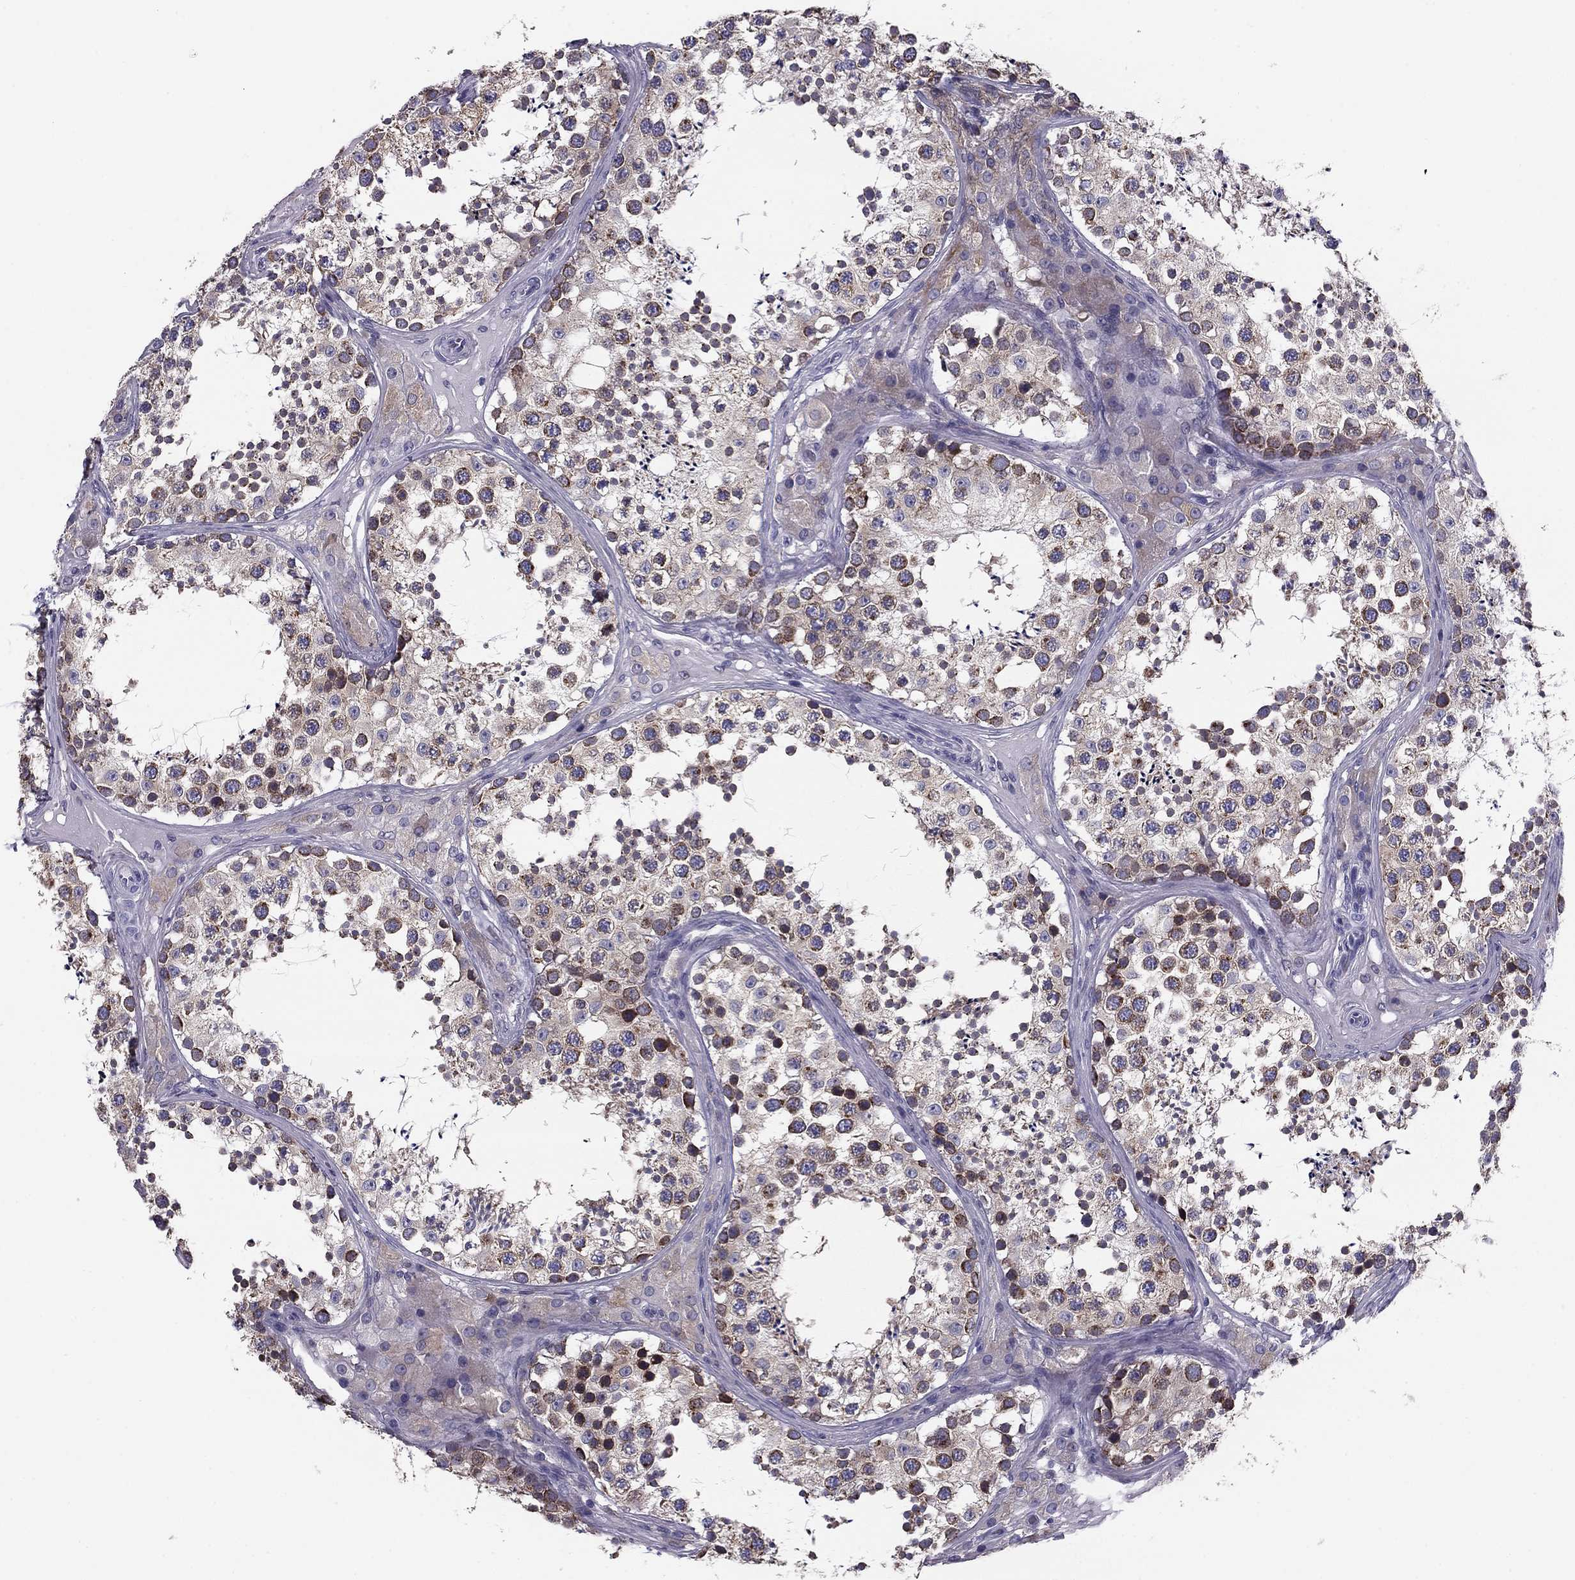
{"staining": {"intensity": "strong", "quantity": "<25%", "location": "cytoplasmic/membranous"}, "tissue": "testis", "cell_type": "Cells in seminiferous ducts", "image_type": "normal", "snomed": [{"axis": "morphology", "description": "Normal tissue, NOS"}, {"axis": "topography", "description": "Testis"}], "caption": "Immunohistochemical staining of normal human testis displays medium levels of strong cytoplasmic/membranous expression in about <25% of cells in seminiferous ducts. (IHC, brightfield microscopy, high magnification).", "gene": "TMED3", "patient": {"sex": "male", "age": 34}}